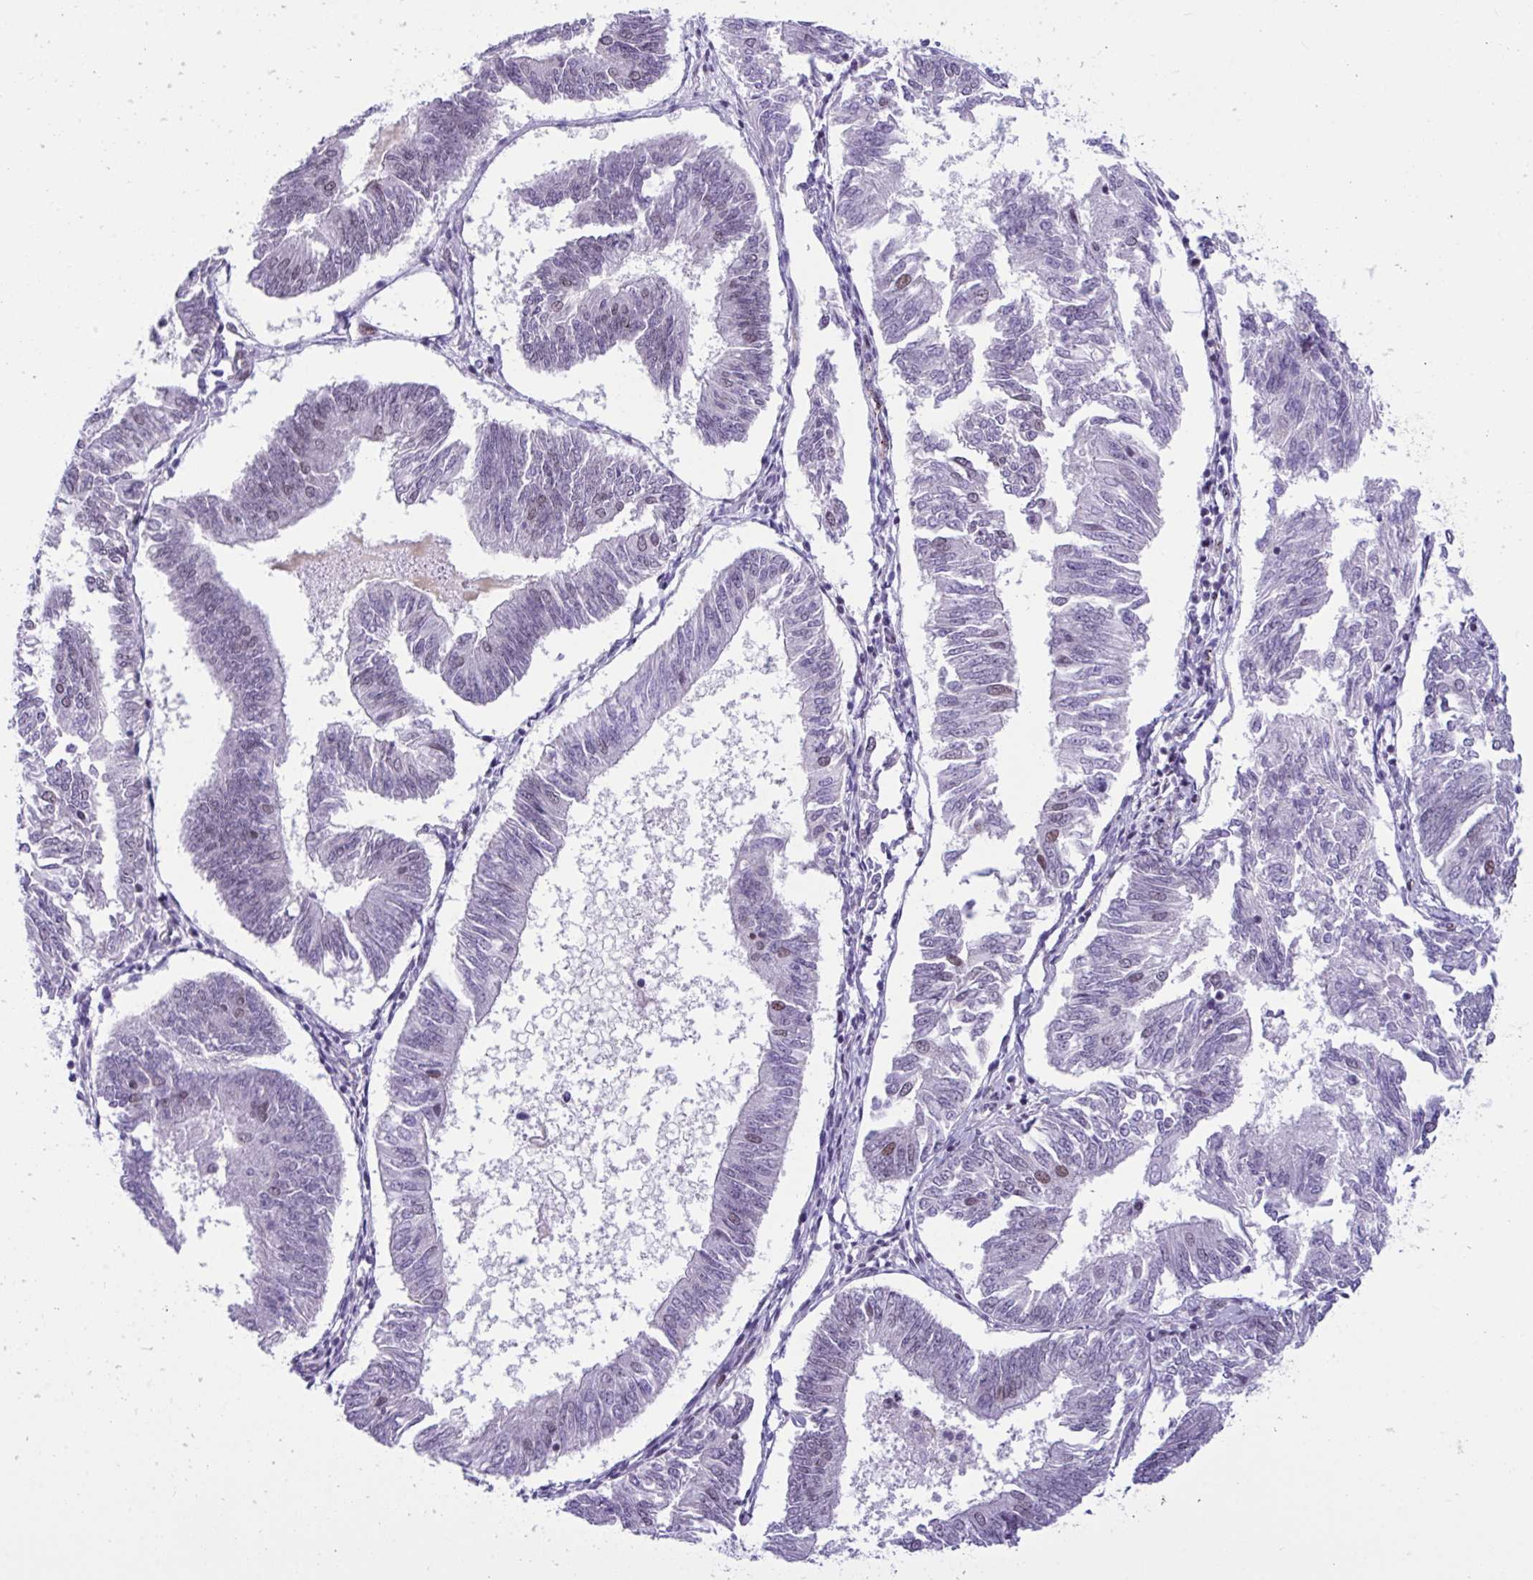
{"staining": {"intensity": "negative", "quantity": "none", "location": "none"}, "tissue": "endometrial cancer", "cell_type": "Tumor cells", "image_type": "cancer", "snomed": [{"axis": "morphology", "description": "Adenocarcinoma, NOS"}, {"axis": "topography", "description": "Endometrium"}], "caption": "This is a photomicrograph of immunohistochemistry (IHC) staining of endometrial cancer (adenocarcinoma), which shows no staining in tumor cells. (DAB immunohistochemistry (IHC), high magnification).", "gene": "ZFHX3", "patient": {"sex": "female", "age": 58}}